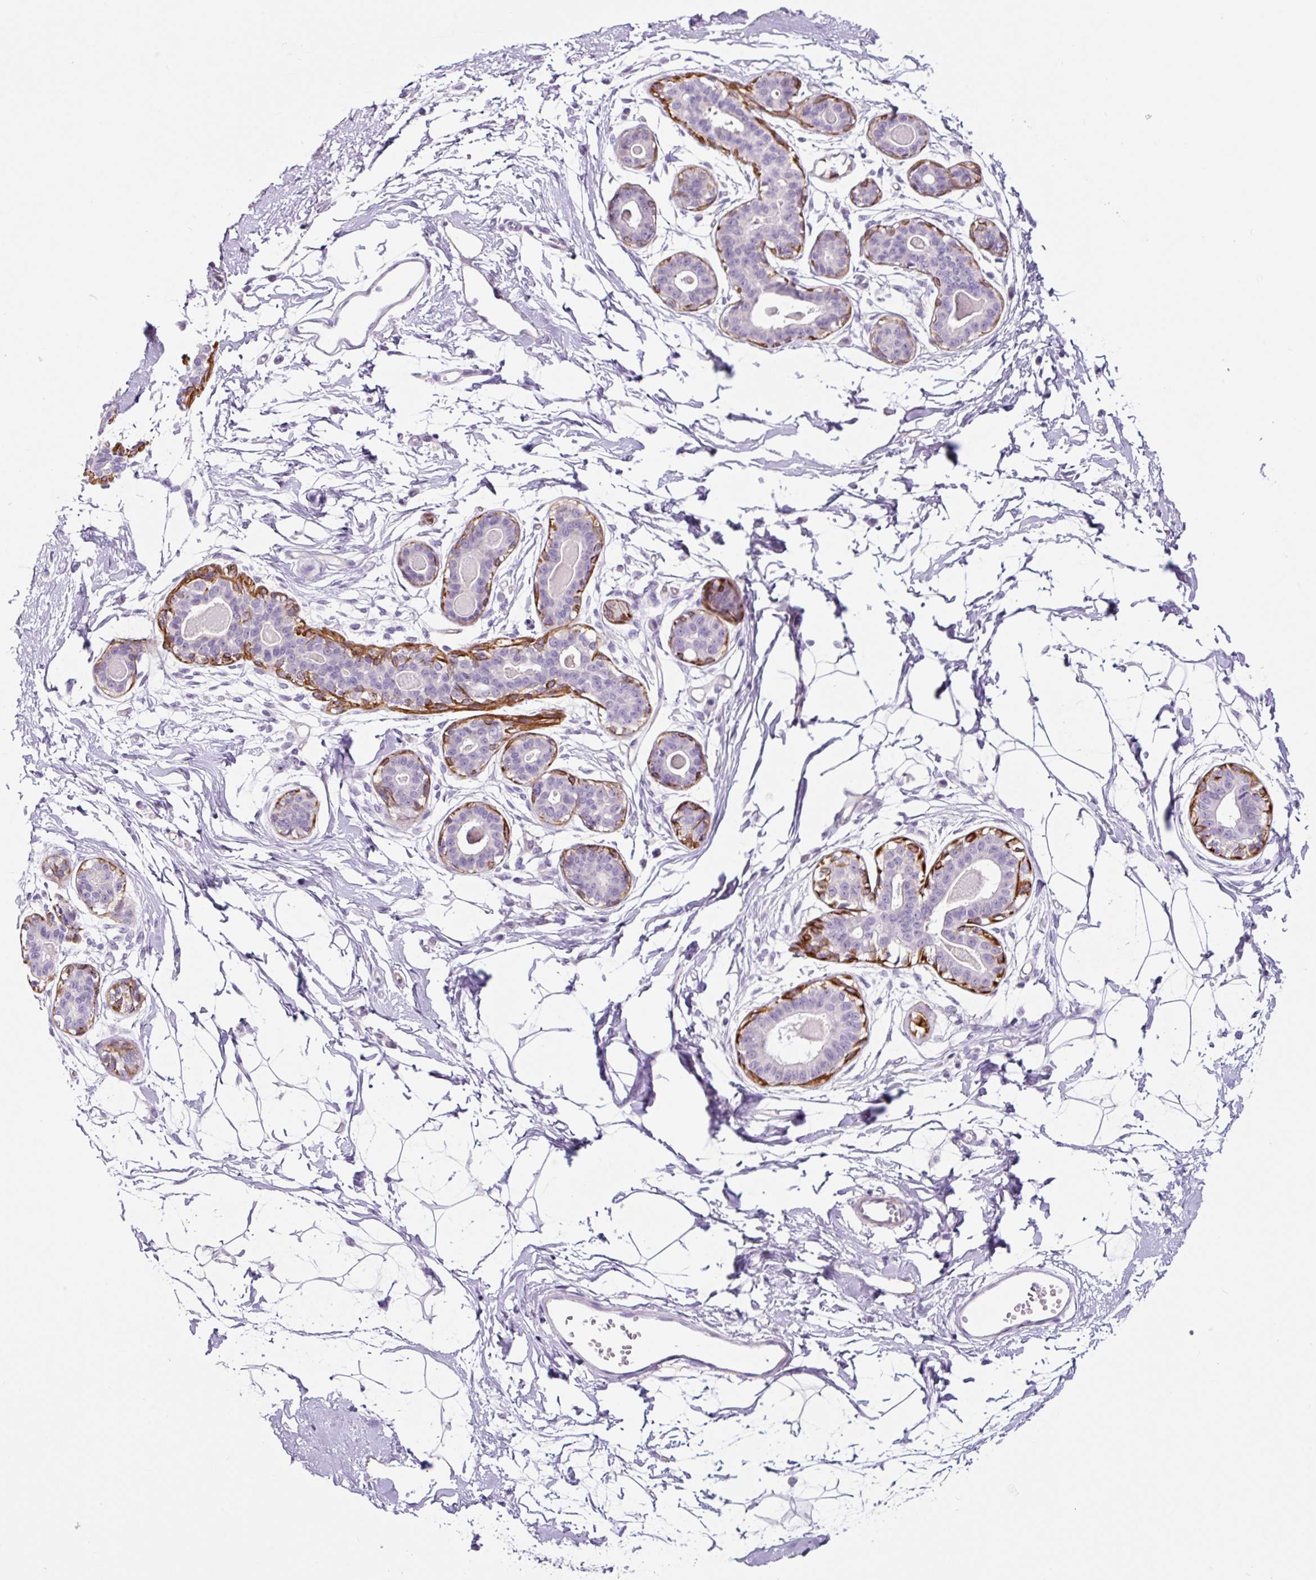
{"staining": {"intensity": "negative", "quantity": "none", "location": "none"}, "tissue": "breast", "cell_type": "Adipocytes", "image_type": "normal", "snomed": [{"axis": "morphology", "description": "Normal tissue, NOS"}, {"axis": "topography", "description": "Breast"}], "caption": "A high-resolution photomicrograph shows IHC staining of normal breast, which exhibits no significant positivity in adipocytes.", "gene": "CCL25", "patient": {"sex": "female", "age": 45}}